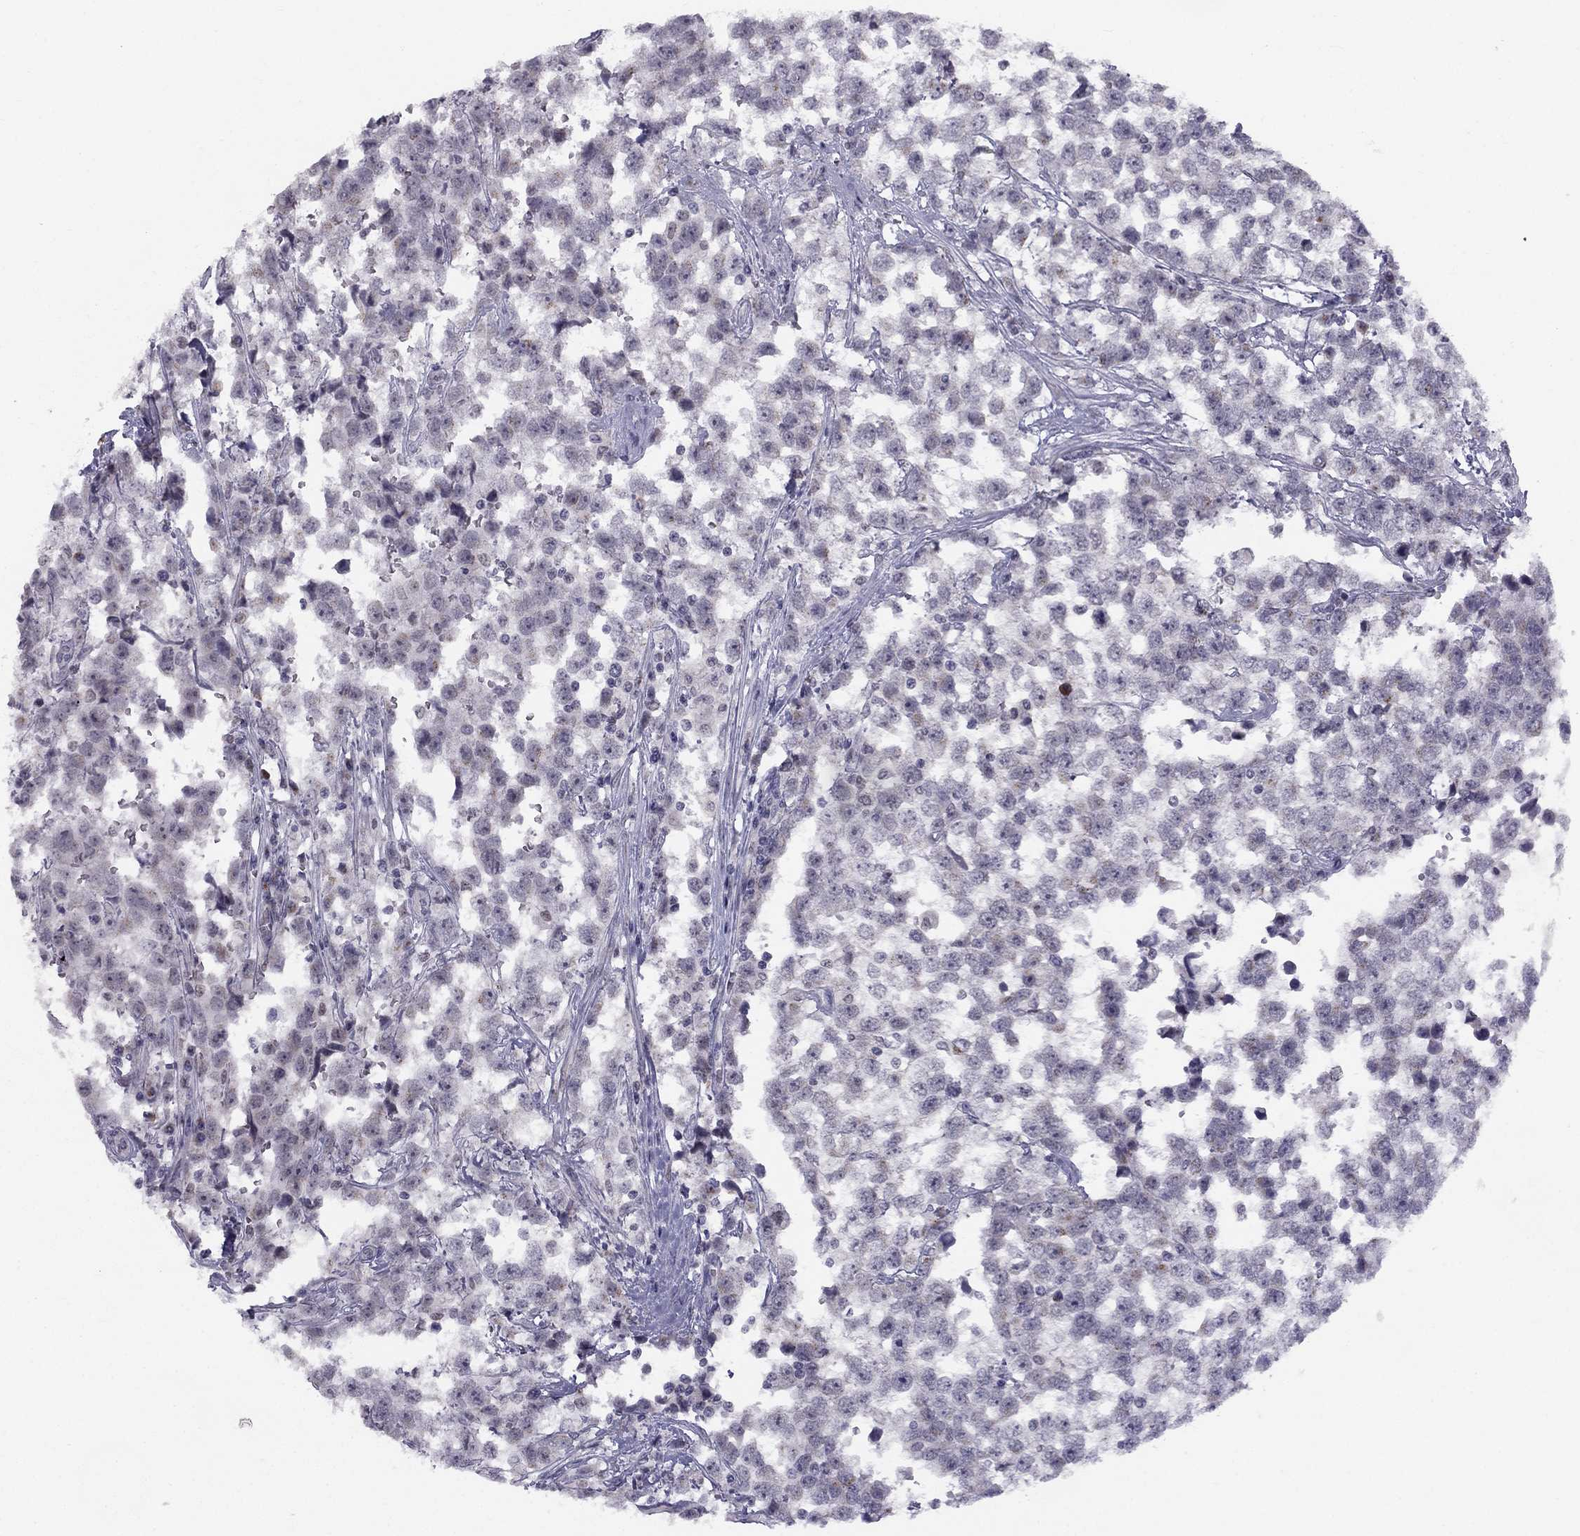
{"staining": {"intensity": "weak", "quantity": "<25%", "location": "cytoplasmic/membranous"}, "tissue": "testis cancer", "cell_type": "Tumor cells", "image_type": "cancer", "snomed": [{"axis": "morphology", "description": "Seminoma, NOS"}, {"axis": "topography", "description": "Testis"}], "caption": "The photomicrograph shows no staining of tumor cells in testis cancer. Brightfield microscopy of immunohistochemistry (IHC) stained with DAB (3,3'-diaminobenzidine) (brown) and hematoxylin (blue), captured at high magnification.", "gene": "TRPS1", "patient": {"sex": "male", "age": 34}}